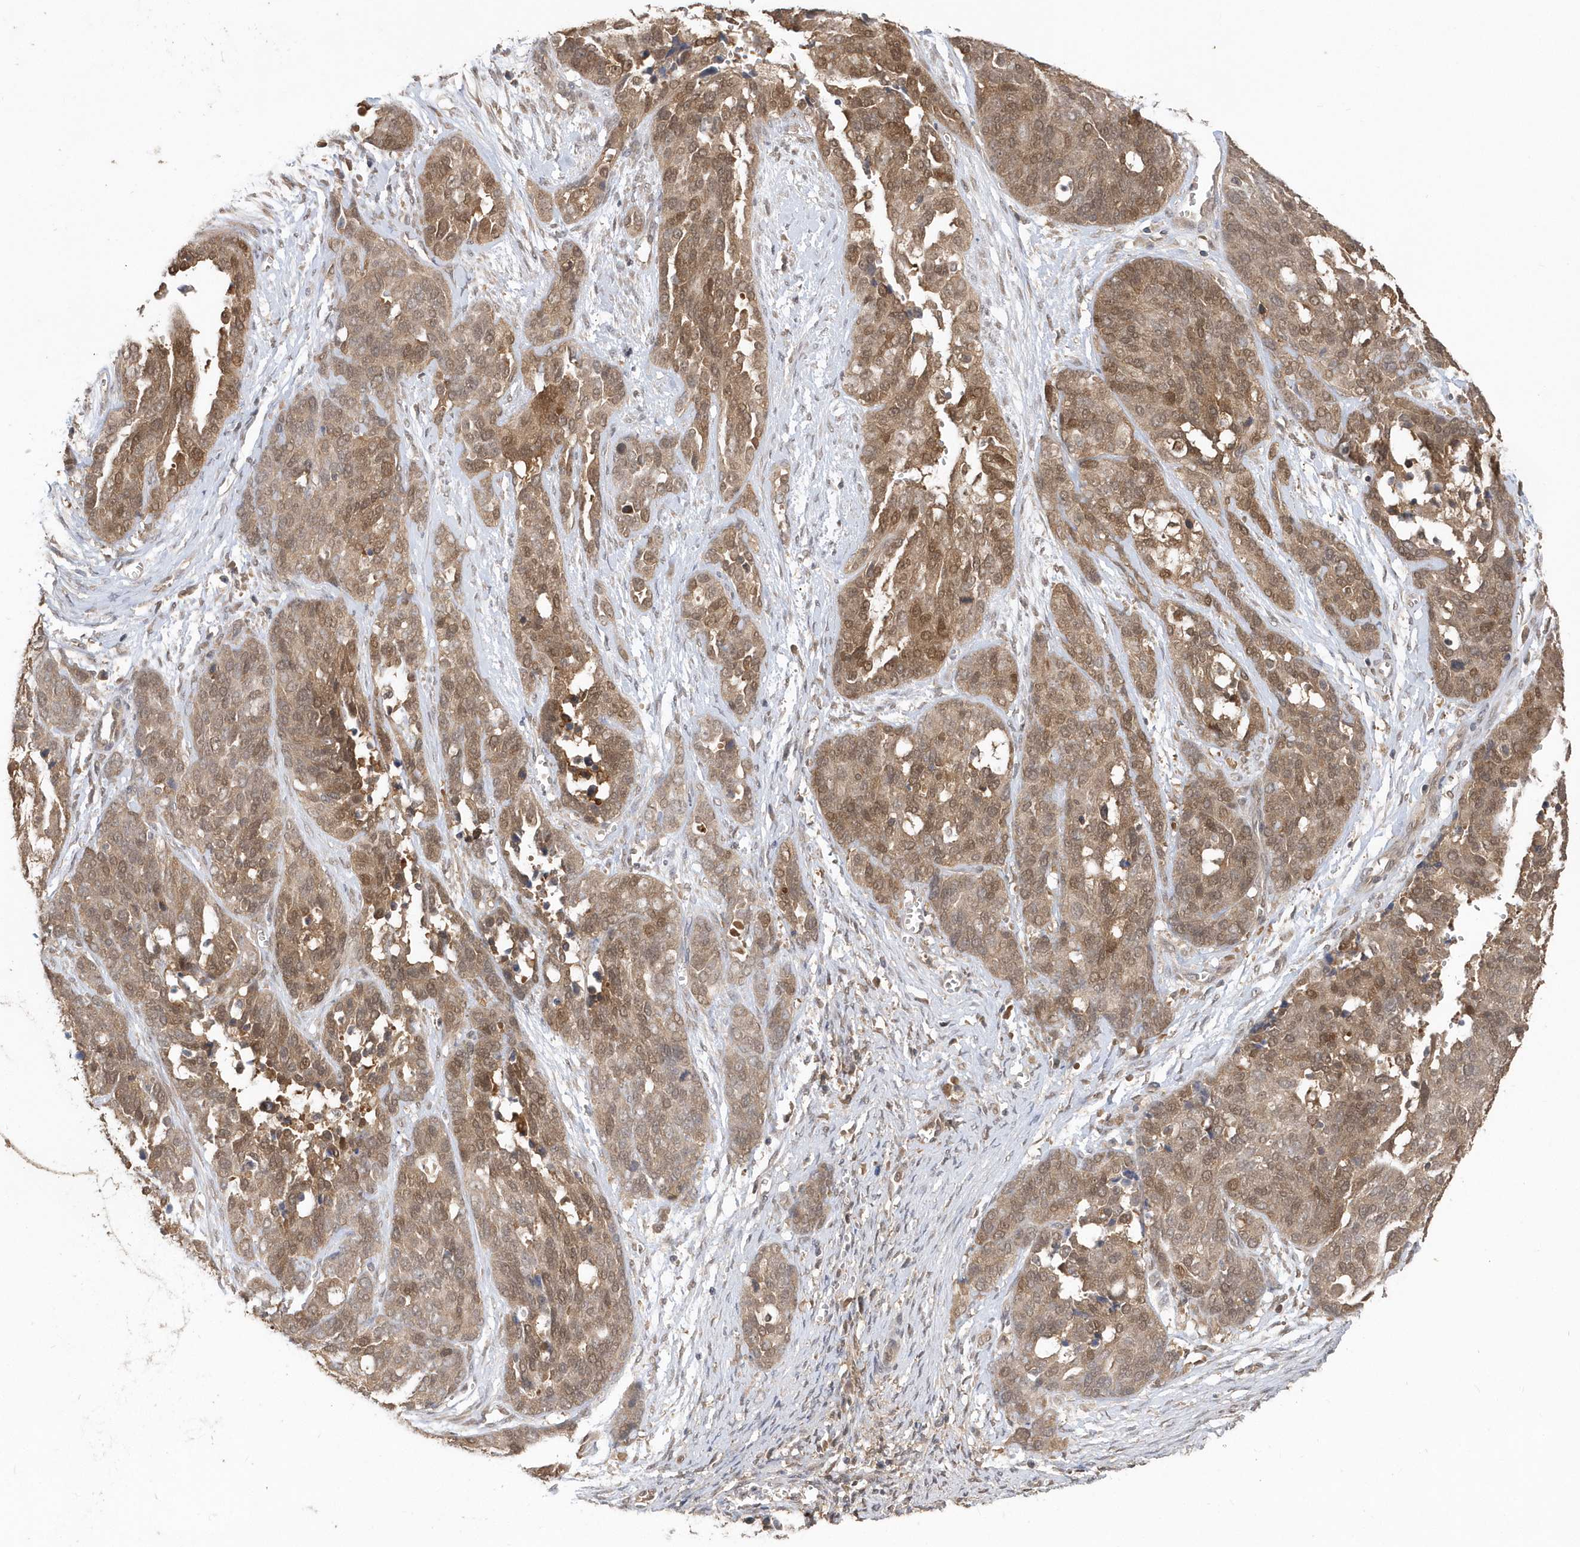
{"staining": {"intensity": "moderate", "quantity": ">75%", "location": "cytoplasmic/membranous,nuclear"}, "tissue": "ovarian cancer", "cell_type": "Tumor cells", "image_type": "cancer", "snomed": [{"axis": "morphology", "description": "Cystadenocarcinoma, serous, NOS"}, {"axis": "topography", "description": "Ovary"}], "caption": "Immunohistochemical staining of human ovarian serous cystadenocarcinoma demonstrates moderate cytoplasmic/membranous and nuclear protein staining in about >75% of tumor cells. The staining was performed using DAB to visualize the protein expression in brown, while the nuclei were stained in blue with hematoxylin (Magnification: 20x).", "gene": "RPE", "patient": {"sex": "female", "age": 44}}